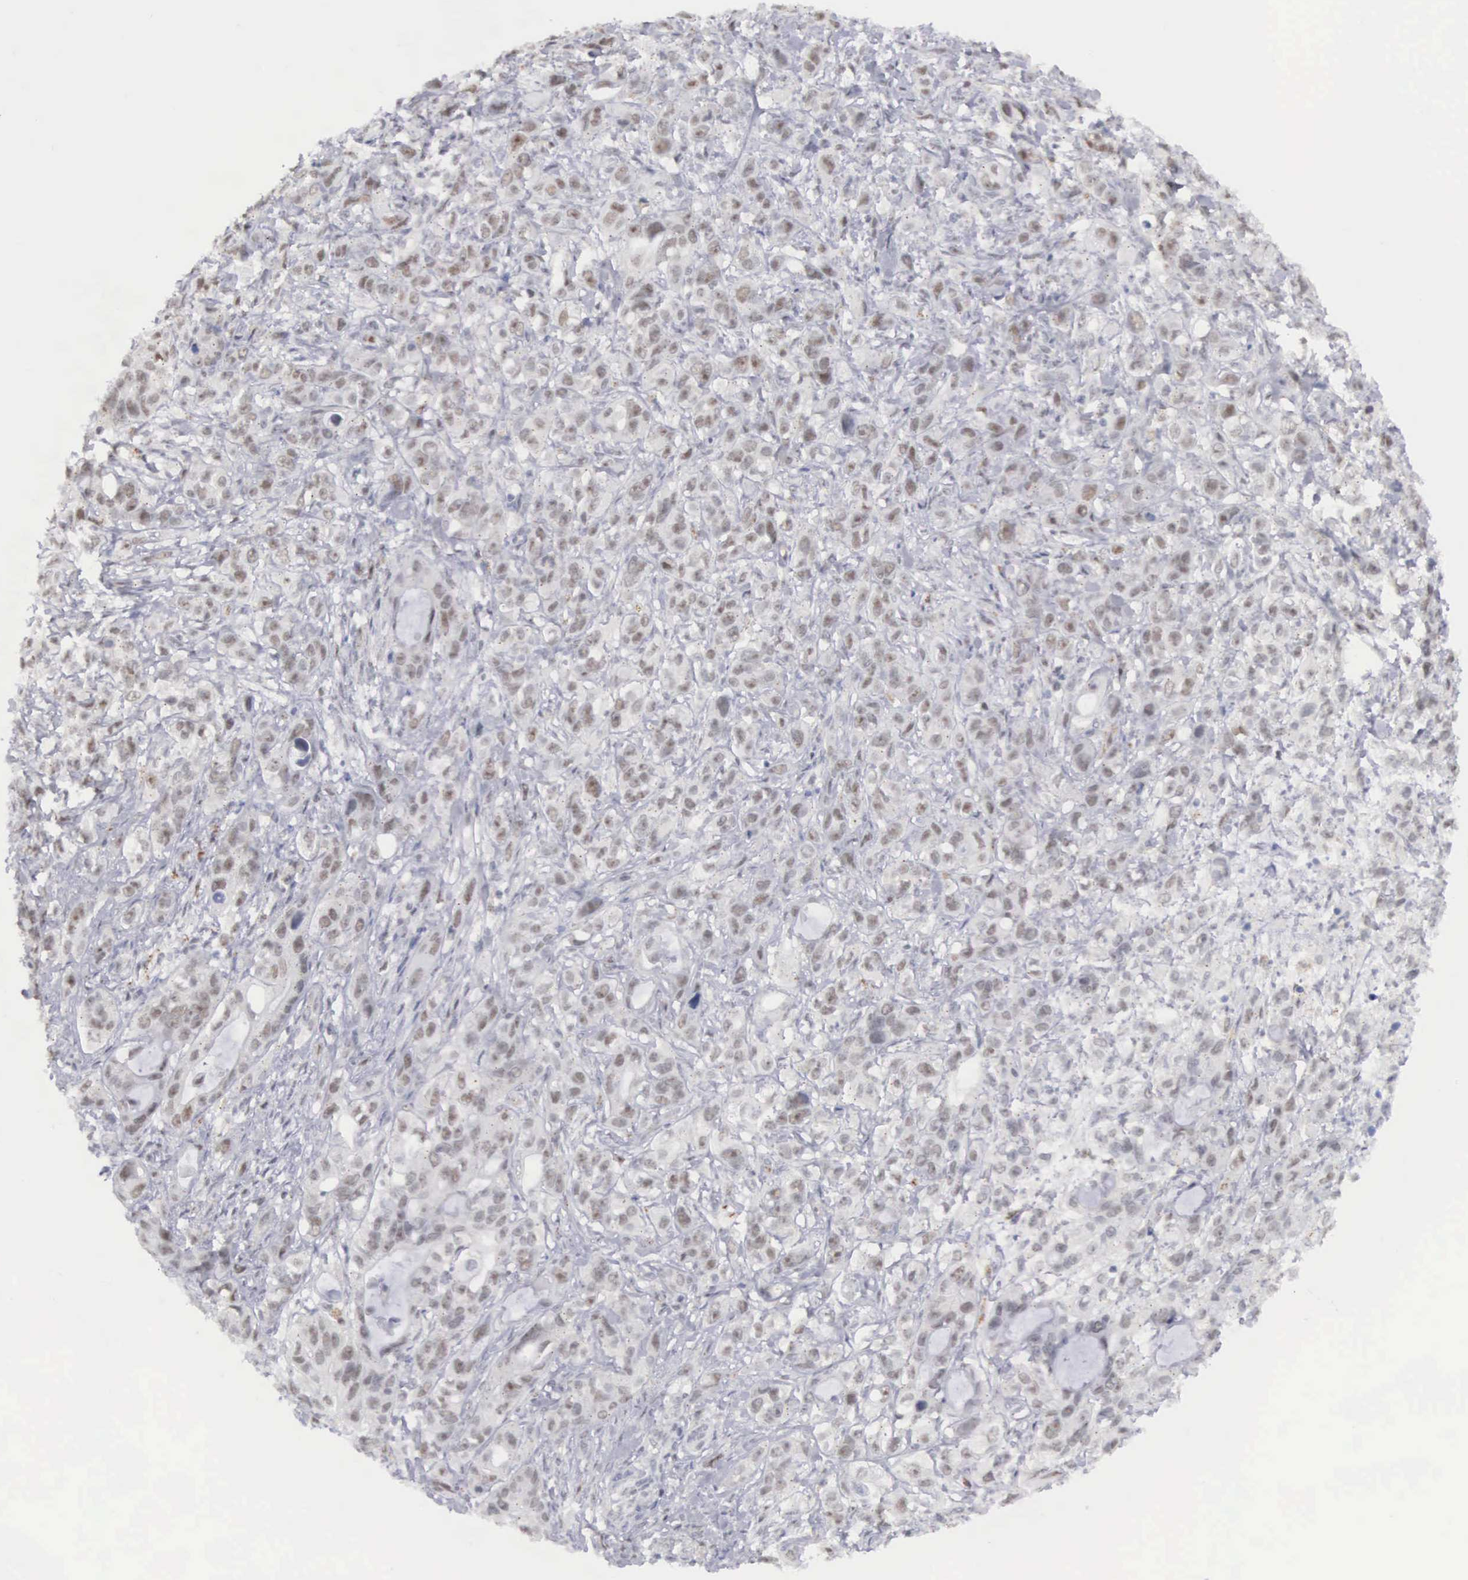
{"staining": {"intensity": "weak", "quantity": "25%-75%", "location": "cytoplasmic/membranous,nuclear"}, "tissue": "stomach cancer", "cell_type": "Tumor cells", "image_type": "cancer", "snomed": [{"axis": "morphology", "description": "Adenocarcinoma, NOS"}, {"axis": "topography", "description": "Stomach, upper"}], "caption": "Stomach adenocarcinoma stained with a protein marker demonstrates weak staining in tumor cells.", "gene": "MNAT1", "patient": {"sex": "male", "age": 47}}